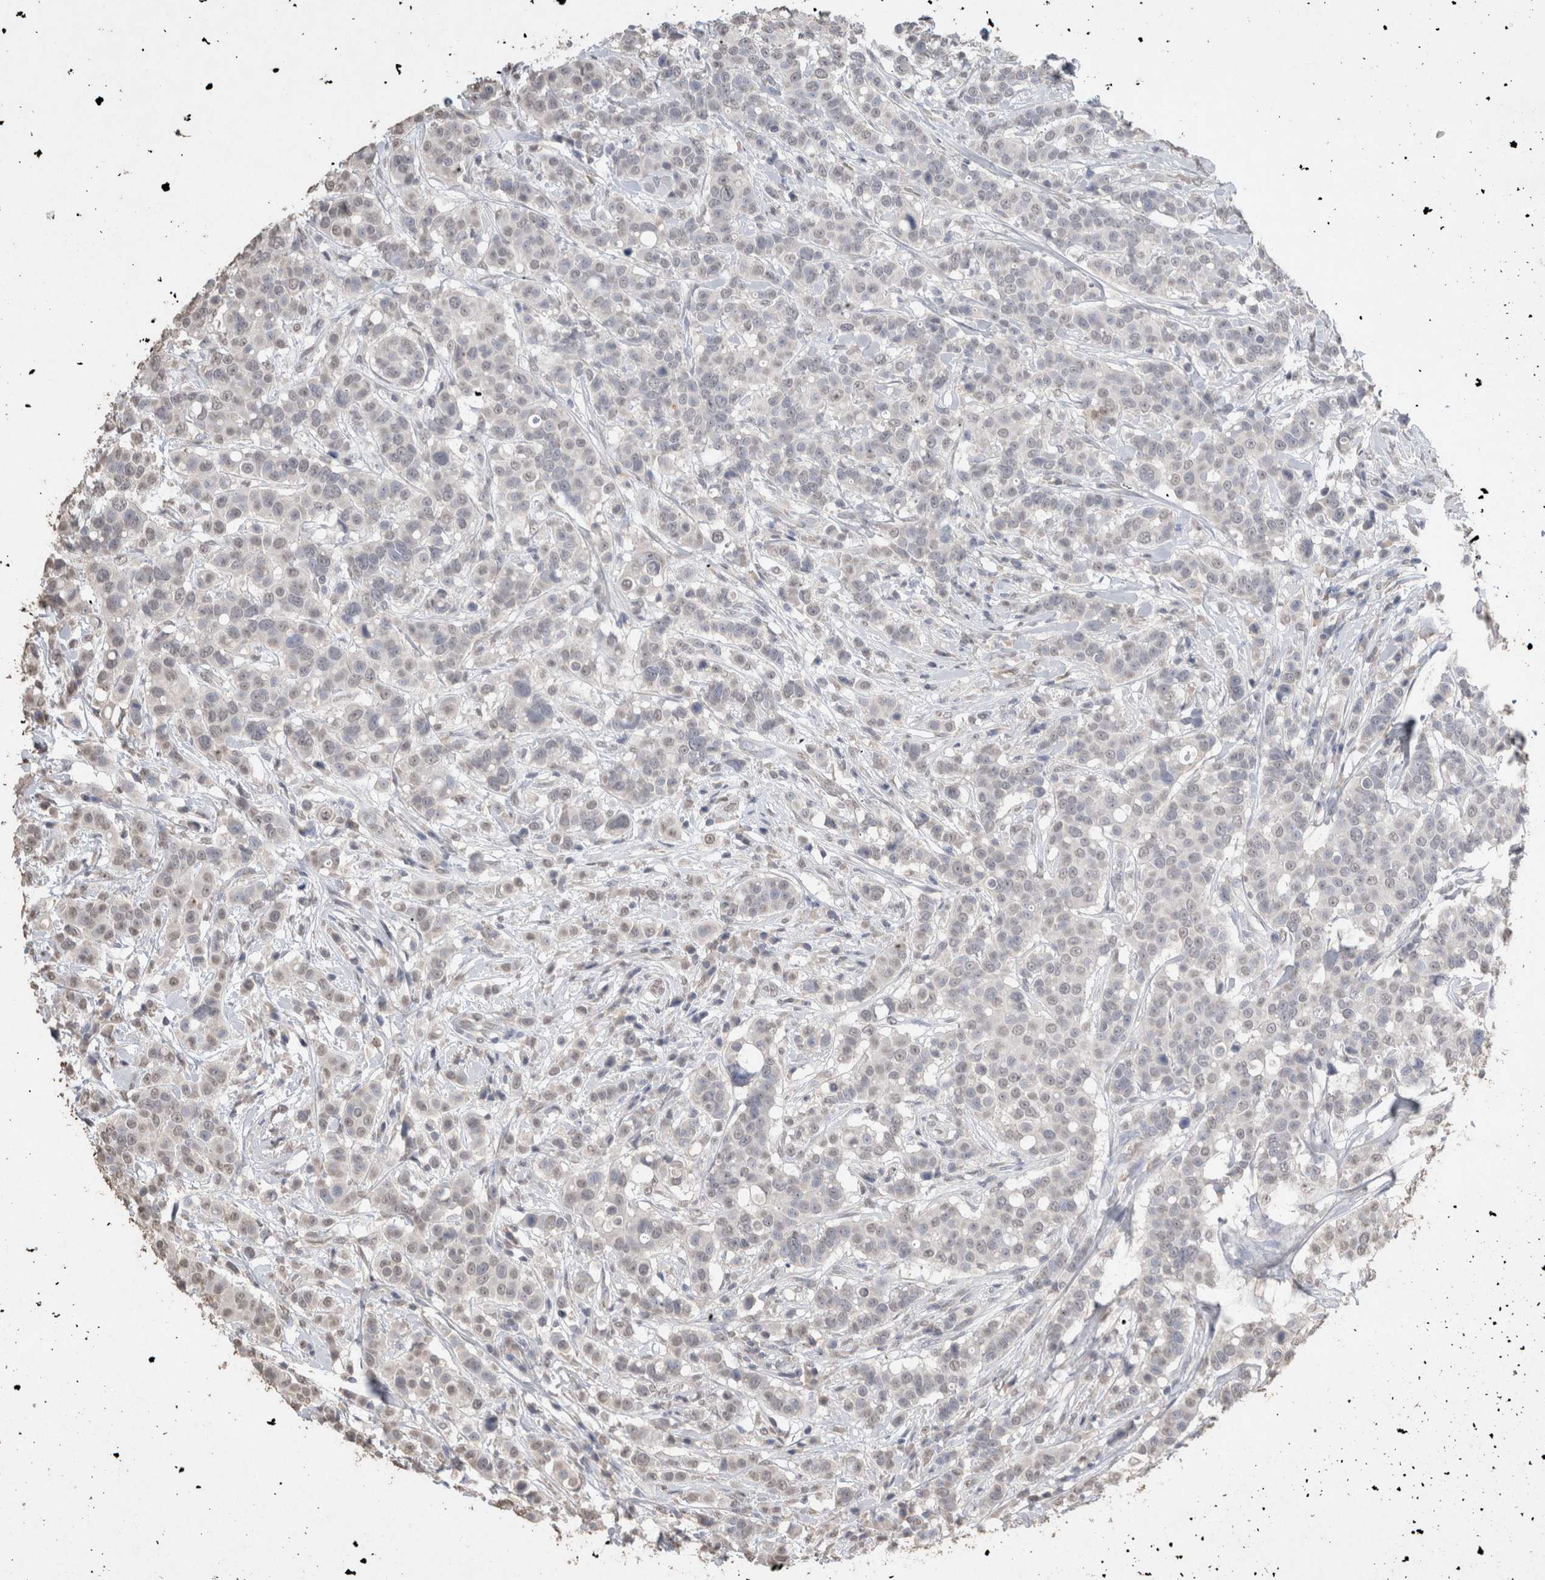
{"staining": {"intensity": "negative", "quantity": "none", "location": "none"}, "tissue": "breast cancer", "cell_type": "Tumor cells", "image_type": "cancer", "snomed": [{"axis": "morphology", "description": "Duct carcinoma"}, {"axis": "topography", "description": "Breast"}], "caption": "The IHC micrograph has no significant expression in tumor cells of breast infiltrating ductal carcinoma tissue. (Immunohistochemistry (ihc), brightfield microscopy, high magnification).", "gene": "LGALS2", "patient": {"sex": "female", "age": 27}}